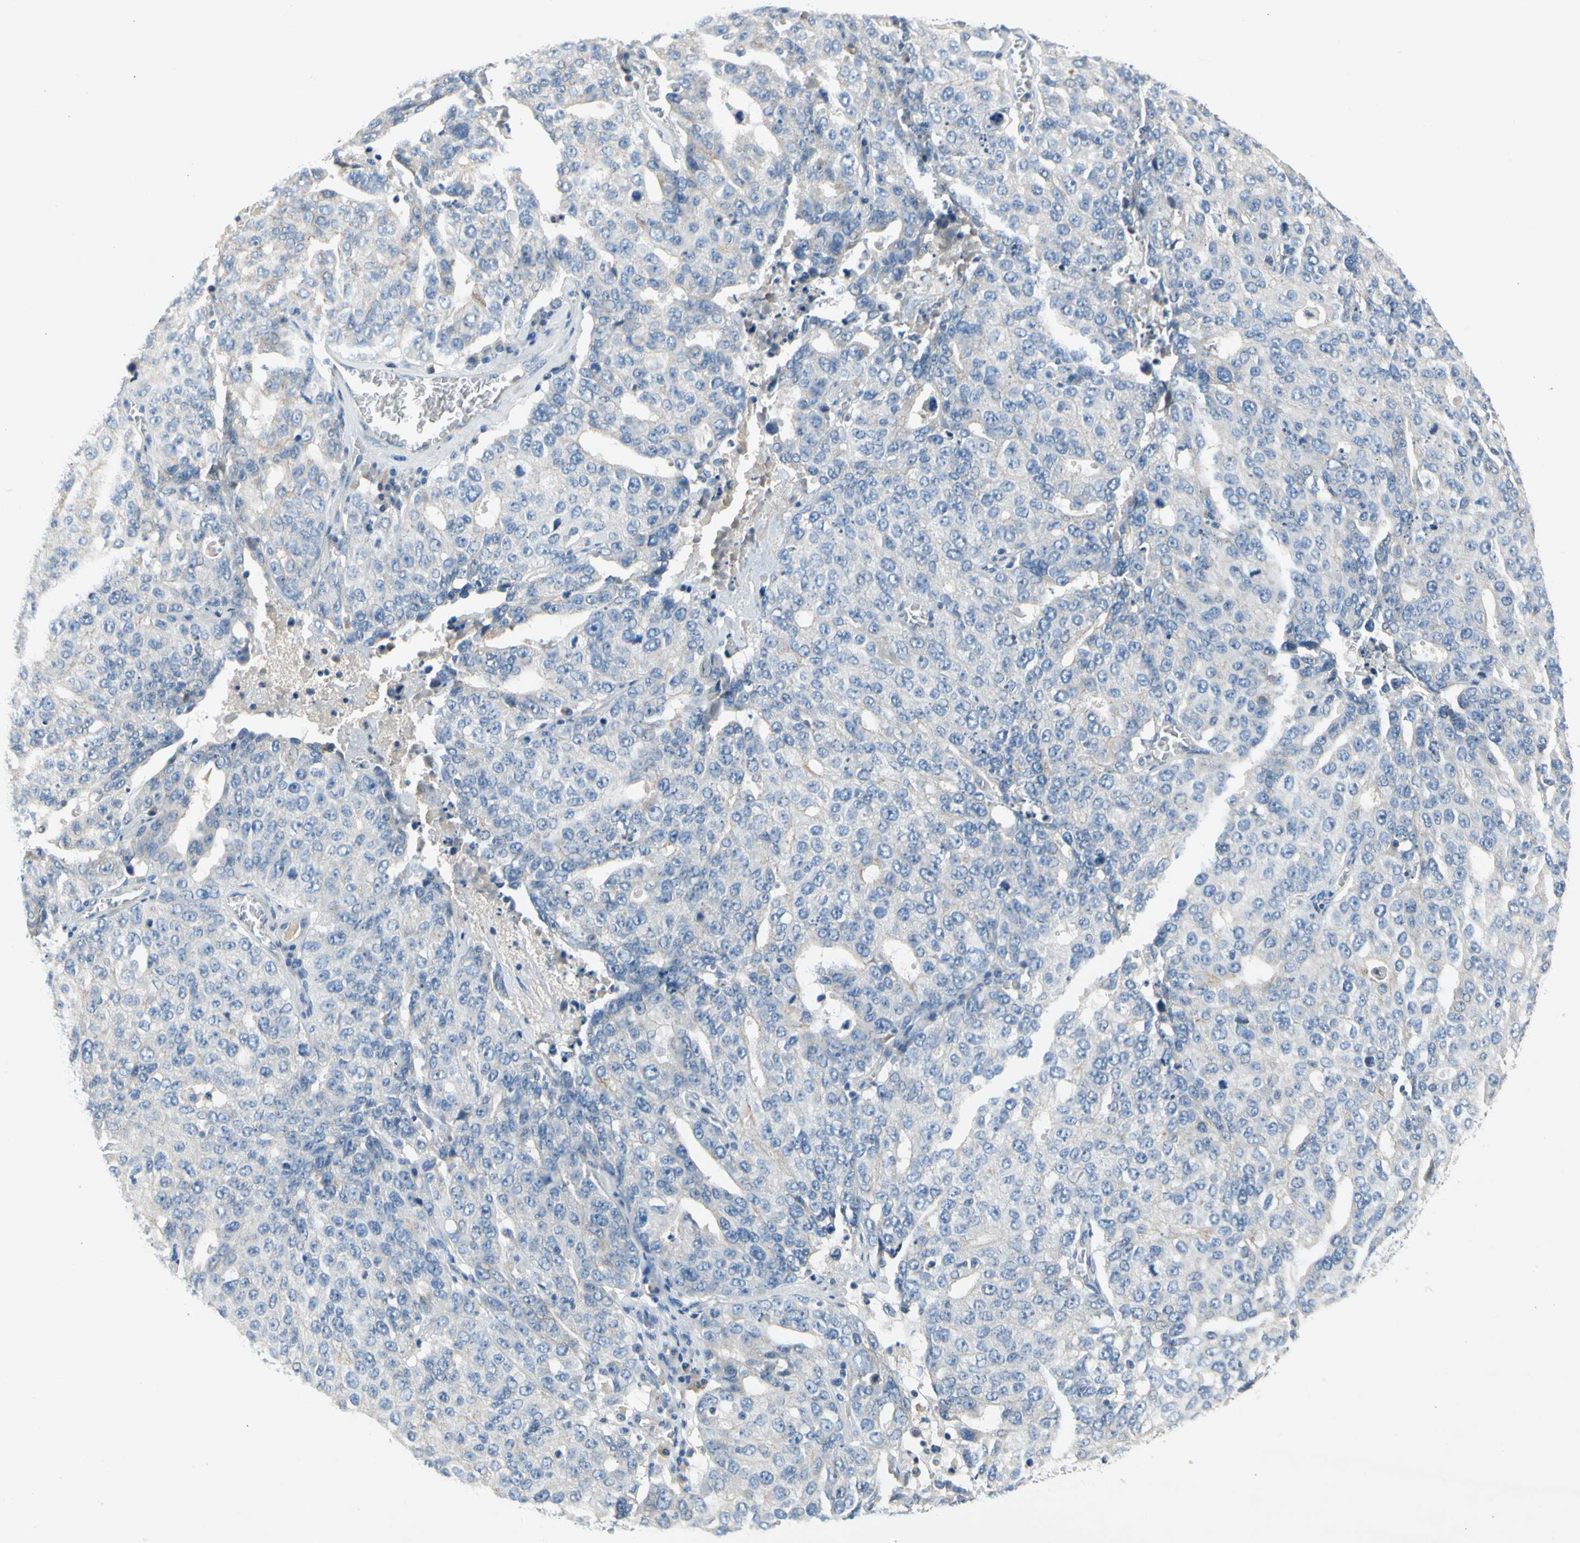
{"staining": {"intensity": "negative", "quantity": "none", "location": "none"}, "tissue": "ovarian cancer", "cell_type": "Tumor cells", "image_type": "cancer", "snomed": [{"axis": "morphology", "description": "Carcinoma, endometroid"}, {"axis": "topography", "description": "Ovary"}], "caption": "There is no significant positivity in tumor cells of ovarian endometroid carcinoma.", "gene": "CA14", "patient": {"sex": "female", "age": 62}}